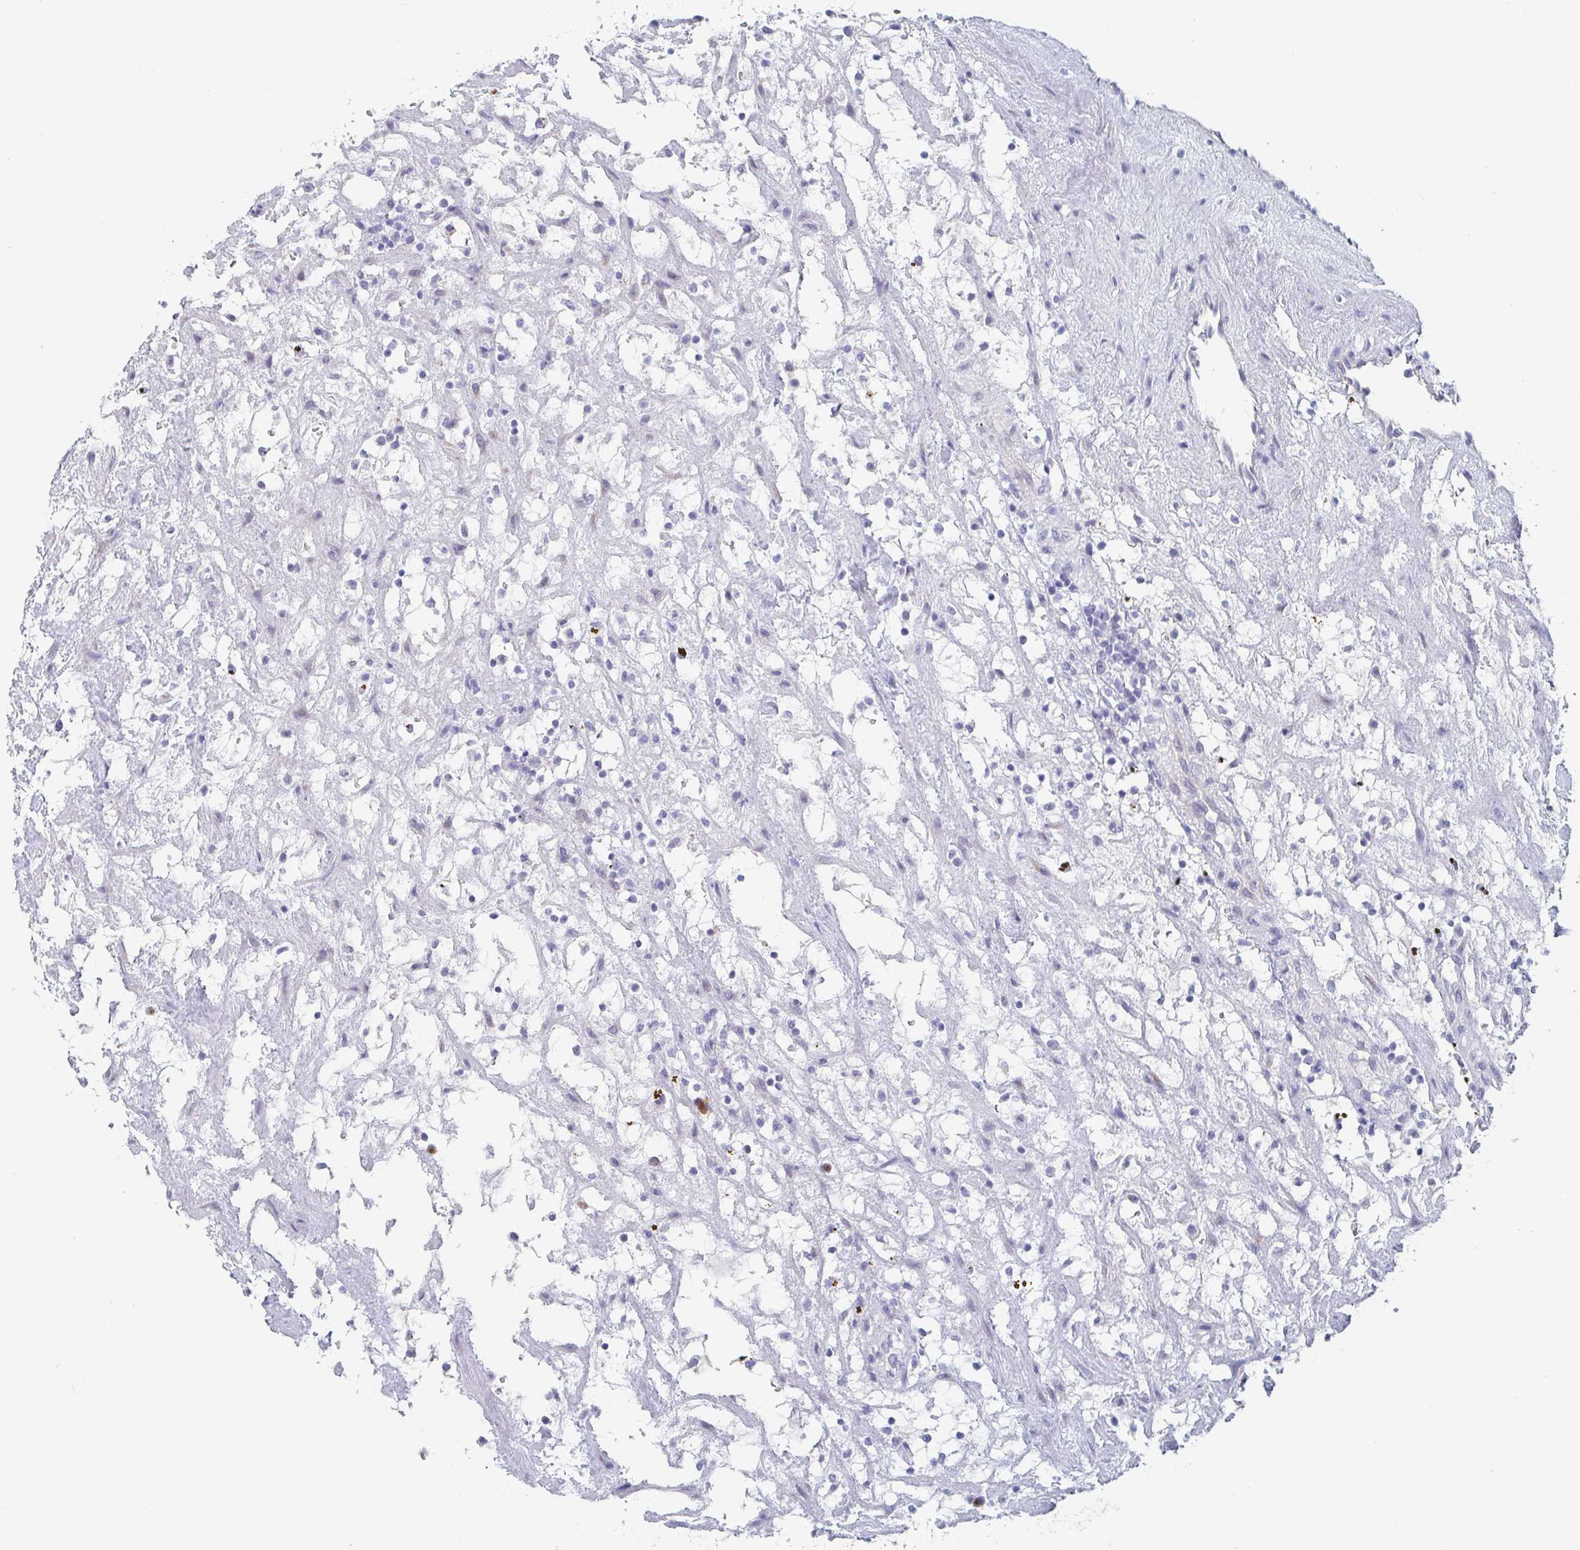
{"staining": {"intensity": "negative", "quantity": "none", "location": "none"}, "tissue": "renal cancer", "cell_type": "Tumor cells", "image_type": "cancer", "snomed": [{"axis": "morphology", "description": "Adenocarcinoma, NOS"}, {"axis": "topography", "description": "Kidney"}], "caption": "The micrograph shows no significant positivity in tumor cells of adenocarcinoma (renal).", "gene": "NT5C3B", "patient": {"sex": "female", "age": 69}}